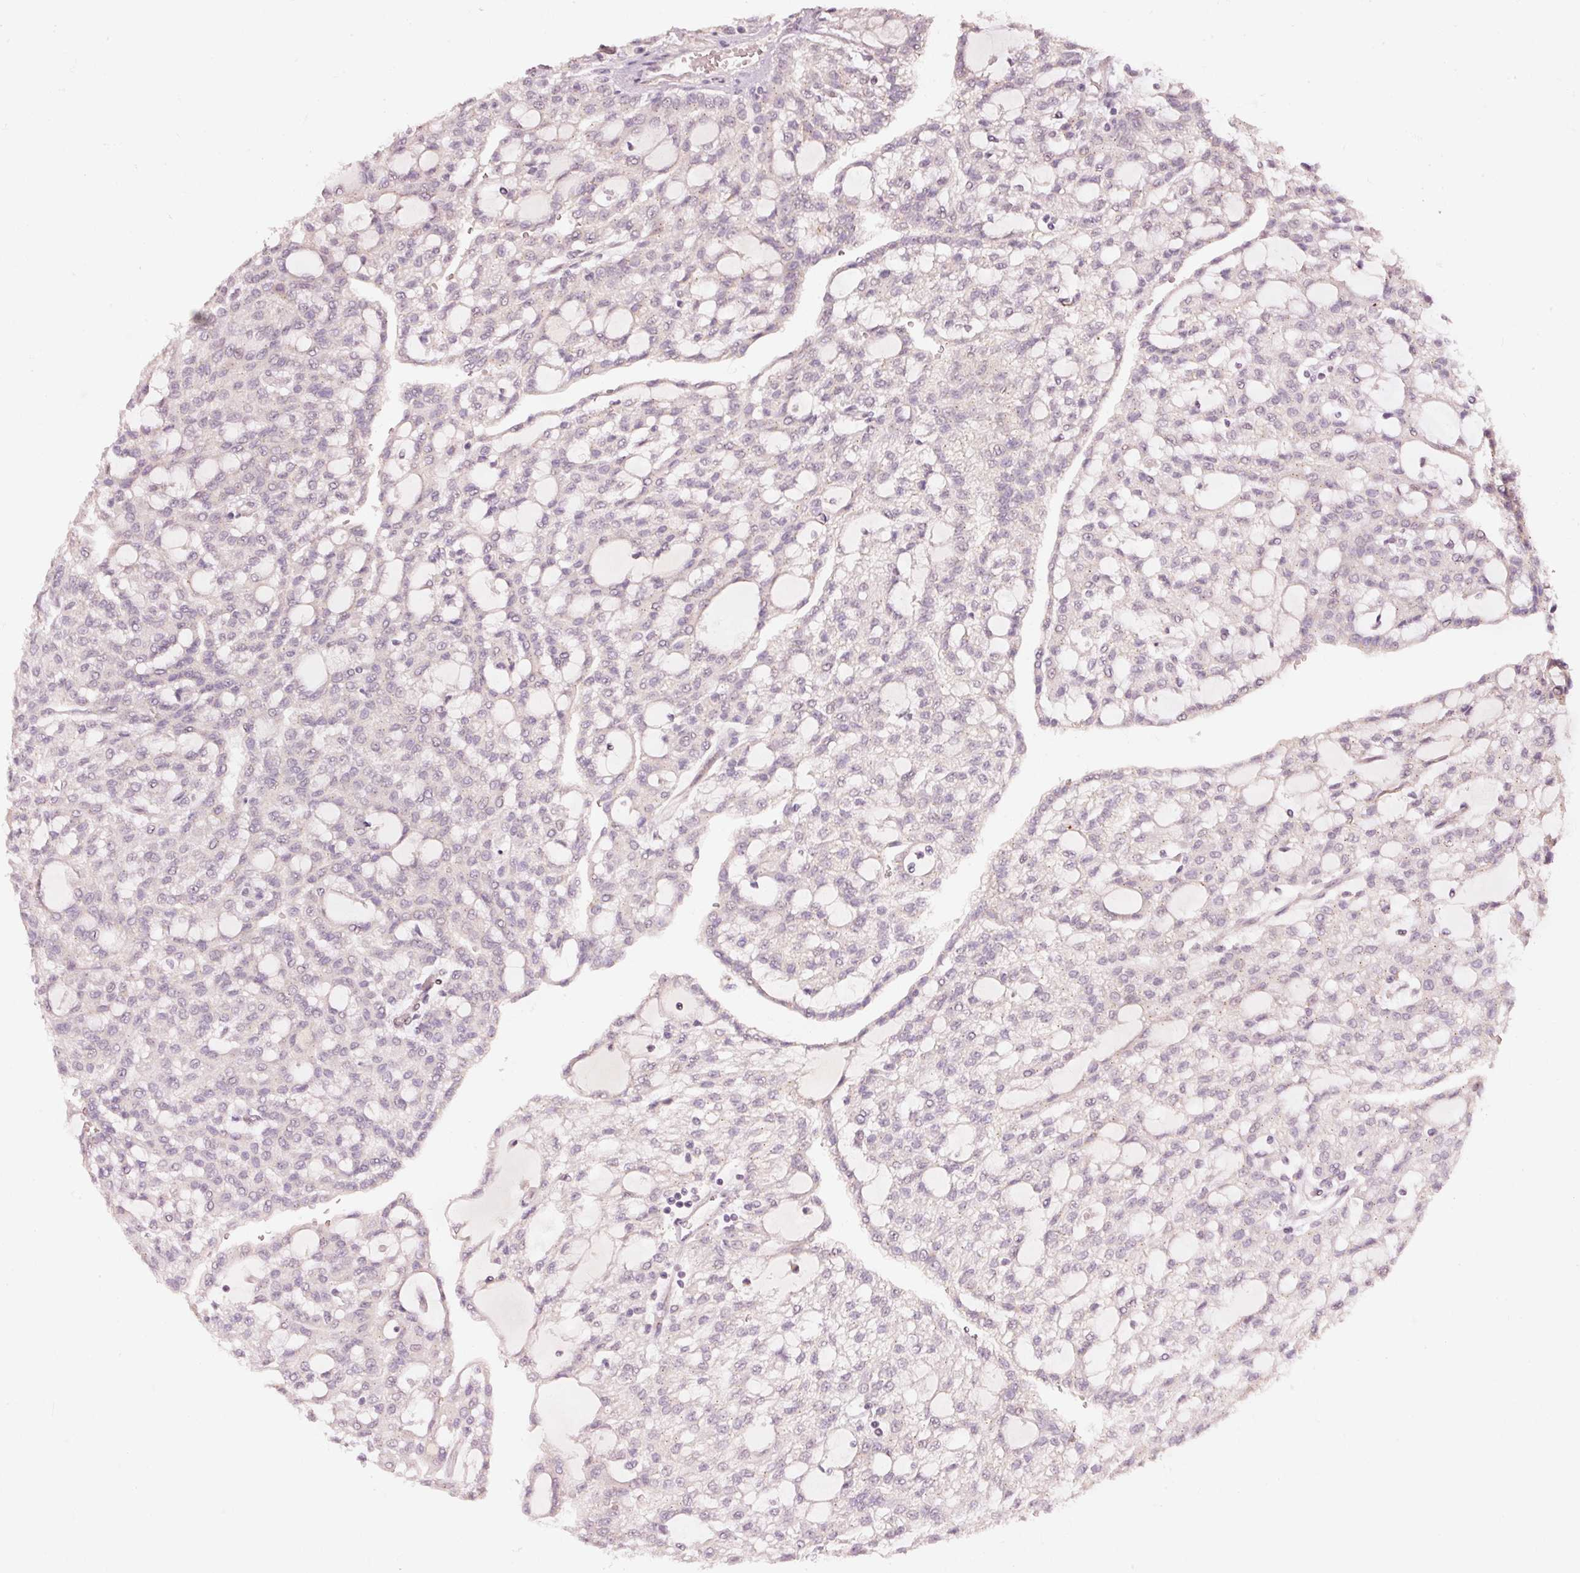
{"staining": {"intensity": "weak", "quantity": "25%-75%", "location": "cytoplasmic/membranous"}, "tissue": "renal cancer", "cell_type": "Tumor cells", "image_type": "cancer", "snomed": [{"axis": "morphology", "description": "Adenocarcinoma, NOS"}, {"axis": "topography", "description": "Kidney"}], "caption": "There is low levels of weak cytoplasmic/membranous positivity in tumor cells of renal adenocarcinoma, as demonstrated by immunohistochemical staining (brown color).", "gene": "TOB2", "patient": {"sex": "male", "age": 63}}